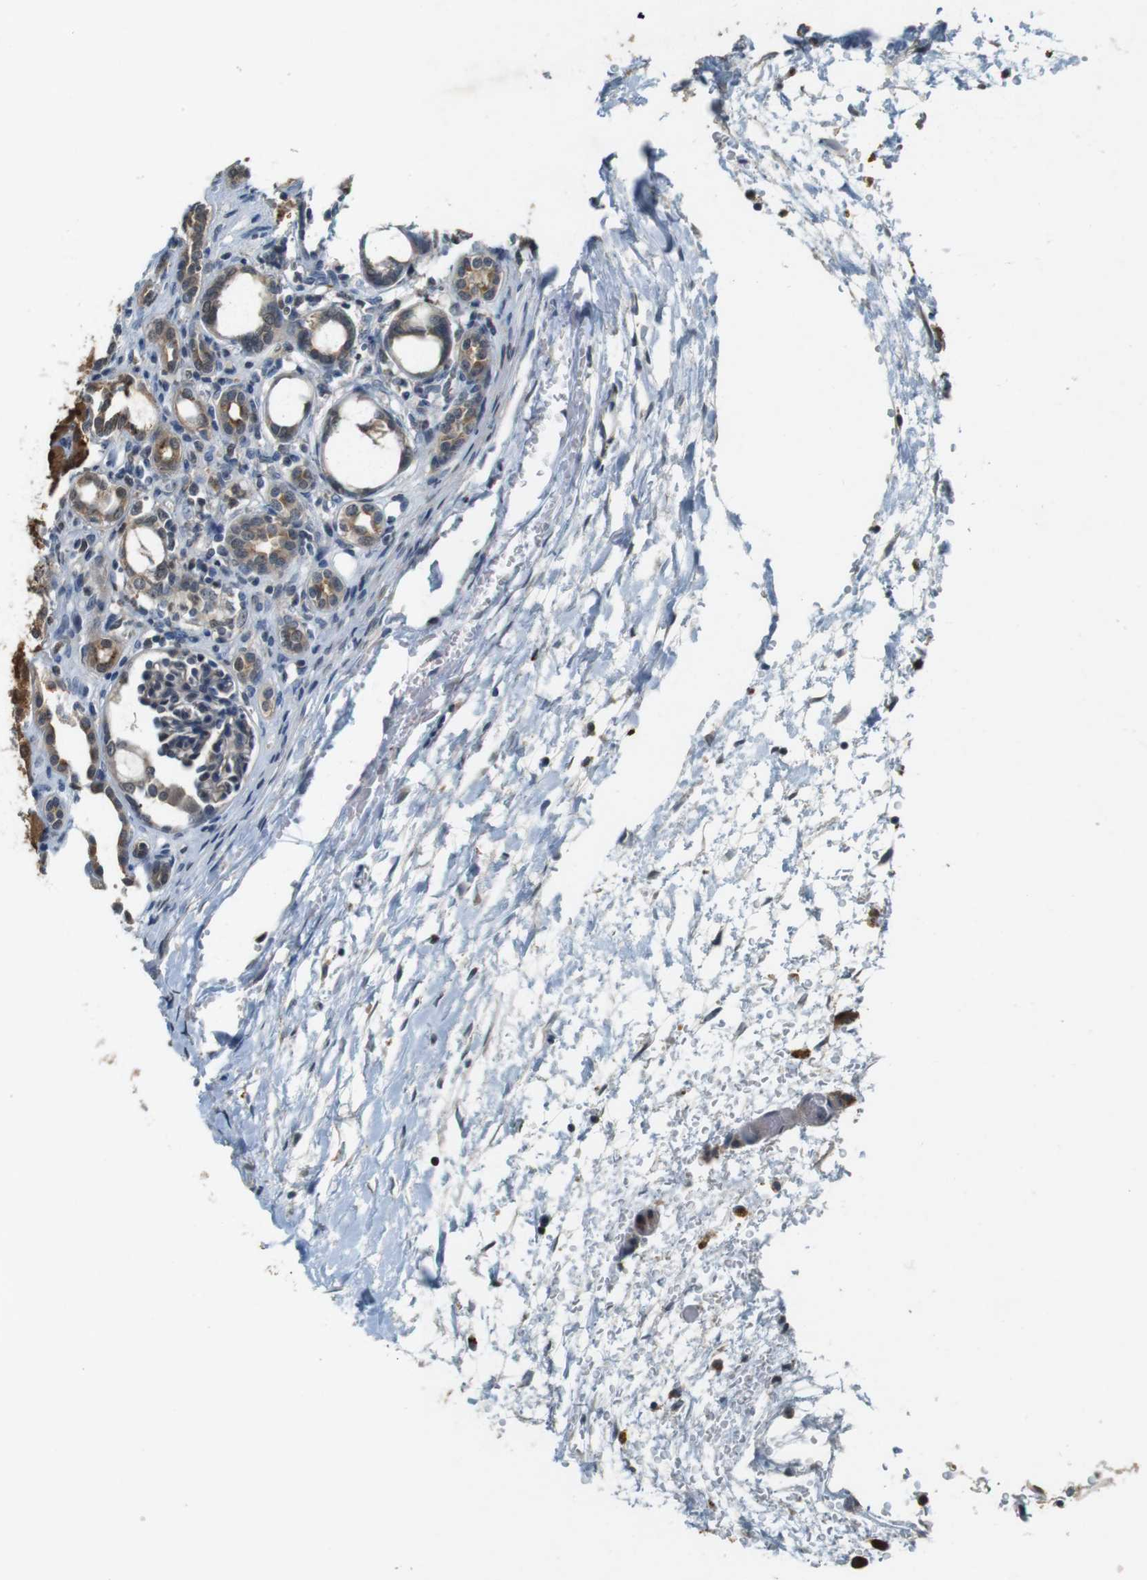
{"staining": {"intensity": "weak", "quantity": "<25%", "location": "cytoplasmic/membranous"}, "tissue": "kidney", "cell_type": "Cells in glomeruli", "image_type": "normal", "snomed": [{"axis": "morphology", "description": "Normal tissue, NOS"}, {"axis": "topography", "description": "Kidney"}], "caption": "The micrograph shows no staining of cells in glomeruli in unremarkable kidney. (Stains: DAB (3,3'-diaminobenzidine) immunohistochemistry (IHC) with hematoxylin counter stain, Microscopy: brightfield microscopy at high magnification).", "gene": "CDK14", "patient": {"sex": "male", "age": 7}}